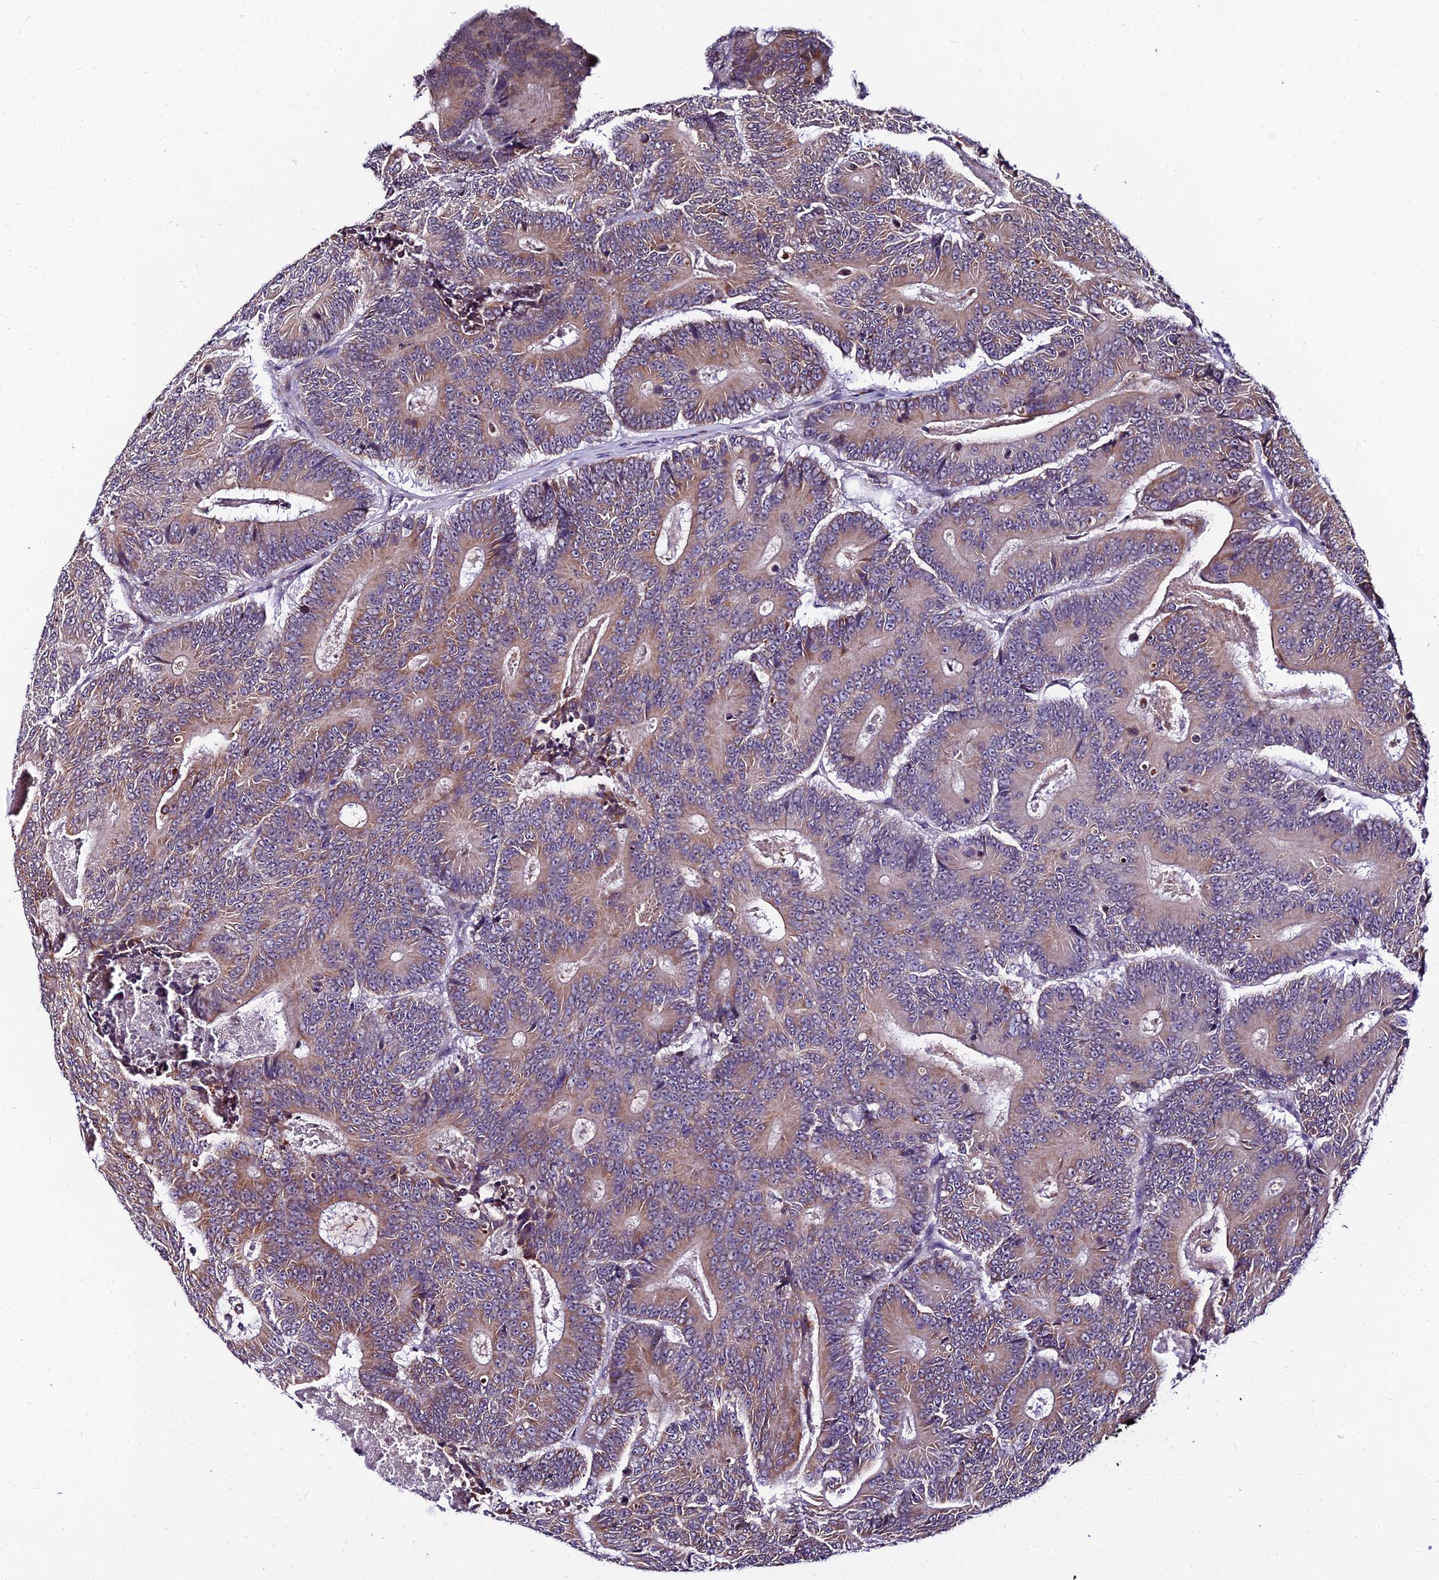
{"staining": {"intensity": "moderate", "quantity": ">75%", "location": "cytoplasmic/membranous"}, "tissue": "colorectal cancer", "cell_type": "Tumor cells", "image_type": "cancer", "snomed": [{"axis": "morphology", "description": "Adenocarcinoma, NOS"}, {"axis": "topography", "description": "Colon"}], "caption": "High-power microscopy captured an immunohistochemistry (IHC) histopathology image of adenocarcinoma (colorectal), revealing moderate cytoplasmic/membranous positivity in approximately >75% of tumor cells.", "gene": "CDNF", "patient": {"sex": "male", "age": 83}}